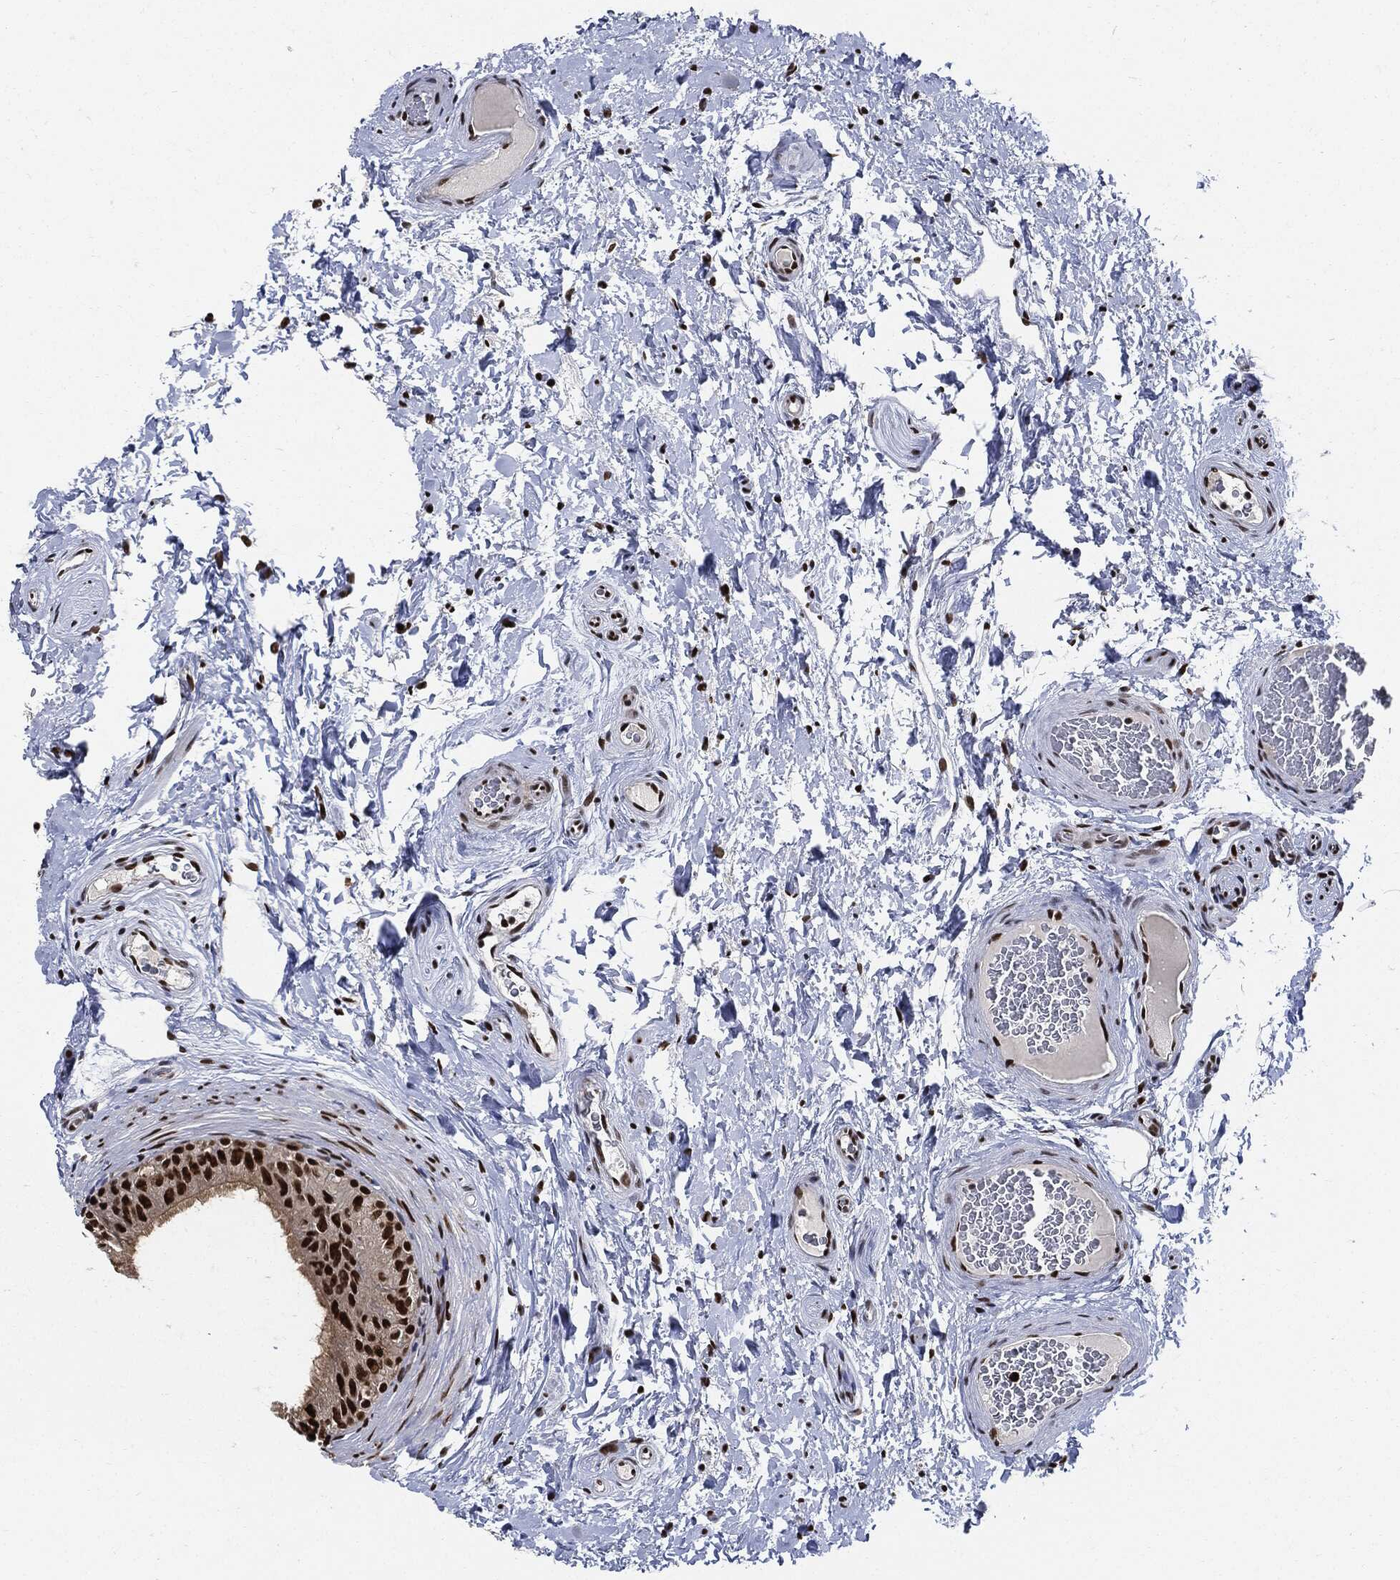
{"staining": {"intensity": "strong", "quantity": ">75%", "location": "nuclear"}, "tissue": "epididymis", "cell_type": "Glandular cells", "image_type": "normal", "snomed": [{"axis": "morphology", "description": "Normal tissue, NOS"}, {"axis": "topography", "description": "Epididymis"}], "caption": "Glandular cells exhibit high levels of strong nuclear expression in approximately >75% of cells in benign human epididymis. Ihc stains the protein of interest in brown and the nuclei are stained blue.", "gene": "PCNA", "patient": {"sex": "male", "age": 34}}